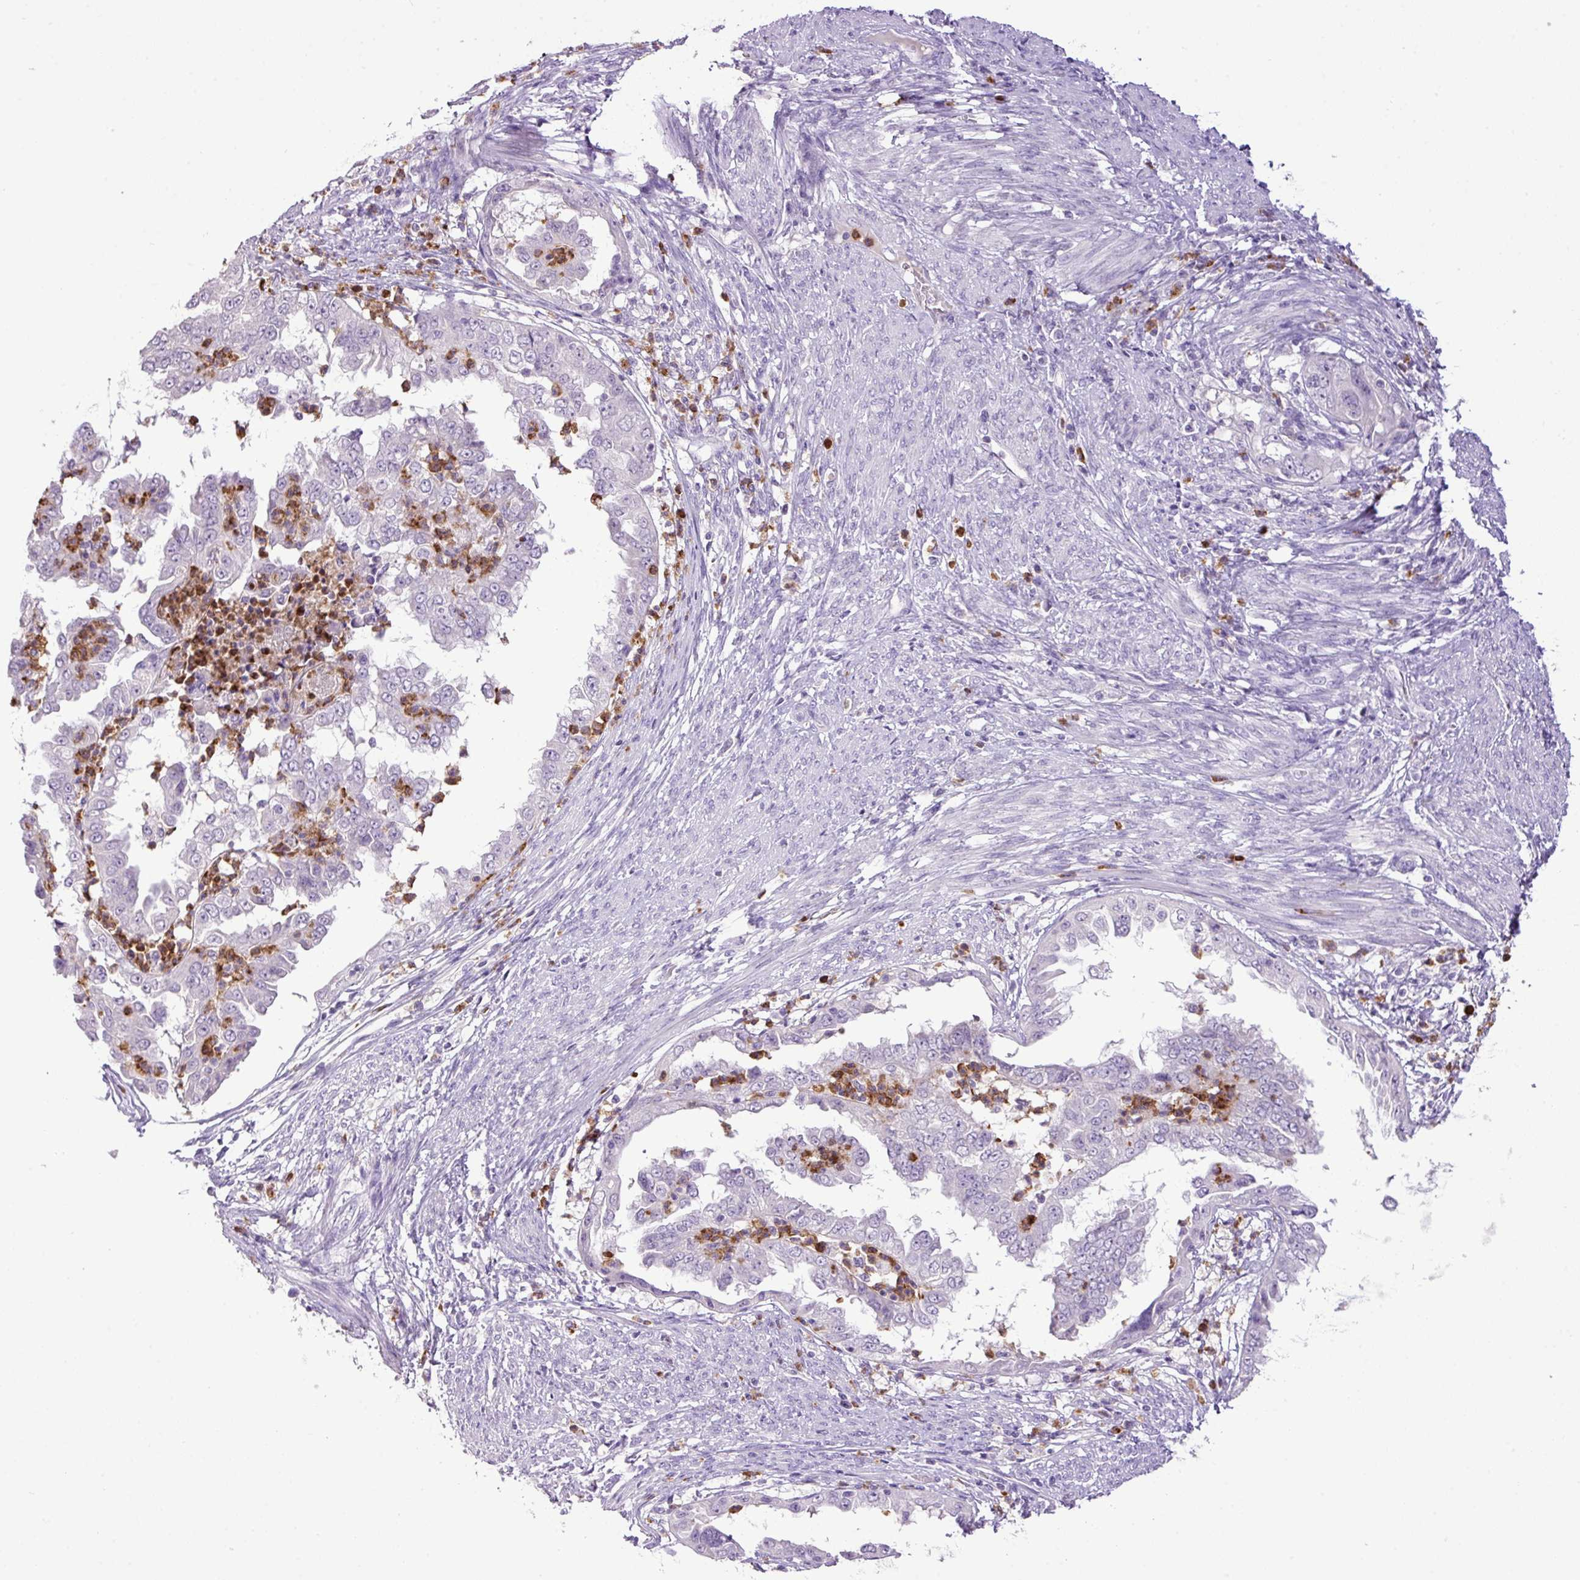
{"staining": {"intensity": "negative", "quantity": "none", "location": "none"}, "tissue": "endometrial cancer", "cell_type": "Tumor cells", "image_type": "cancer", "snomed": [{"axis": "morphology", "description": "Adenocarcinoma, NOS"}, {"axis": "topography", "description": "Endometrium"}], "caption": "IHC image of adenocarcinoma (endometrial) stained for a protein (brown), which displays no expression in tumor cells. (IHC, brightfield microscopy, high magnification).", "gene": "HTR3E", "patient": {"sex": "female", "age": 85}}